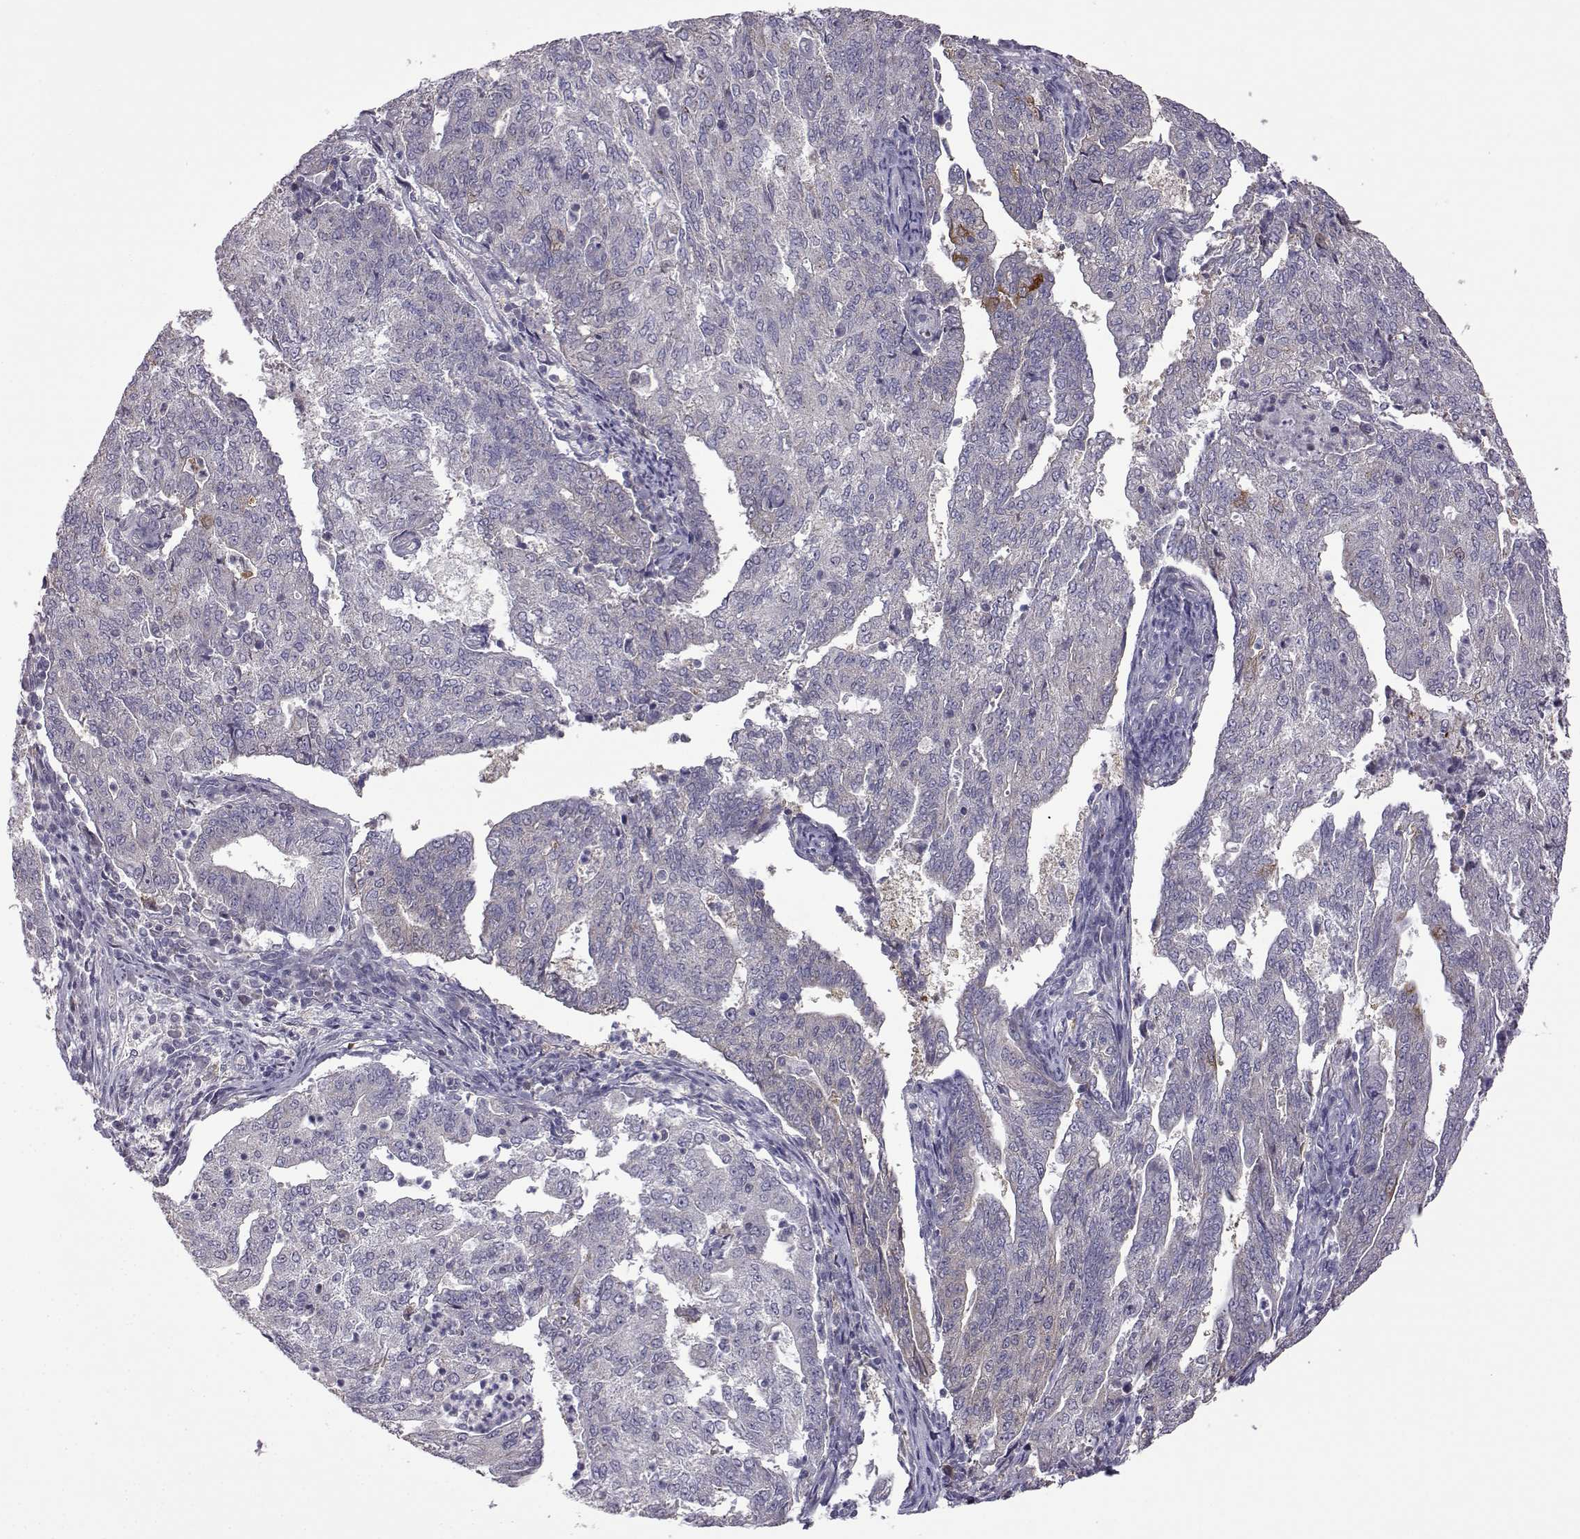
{"staining": {"intensity": "strong", "quantity": "<25%", "location": "cytoplasmic/membranous"}, "tissue": "endometrial cancer", "cell_type": "Tumor cells", "image_type": "cancer", "snomed": [{"axis": "morphology", "description": "Adenocarcinoma, NOS"}, {"axis": "topography", "description": "Endometrium"}], "caption": "A photomicrograph of human adenocarcinoma (endometrial) stained for a protein reveals strong cytoplasmic/membranous brown staining in tumor cells.", "gene": "VGF", "patient": {"sex": "female", "age": 82}}